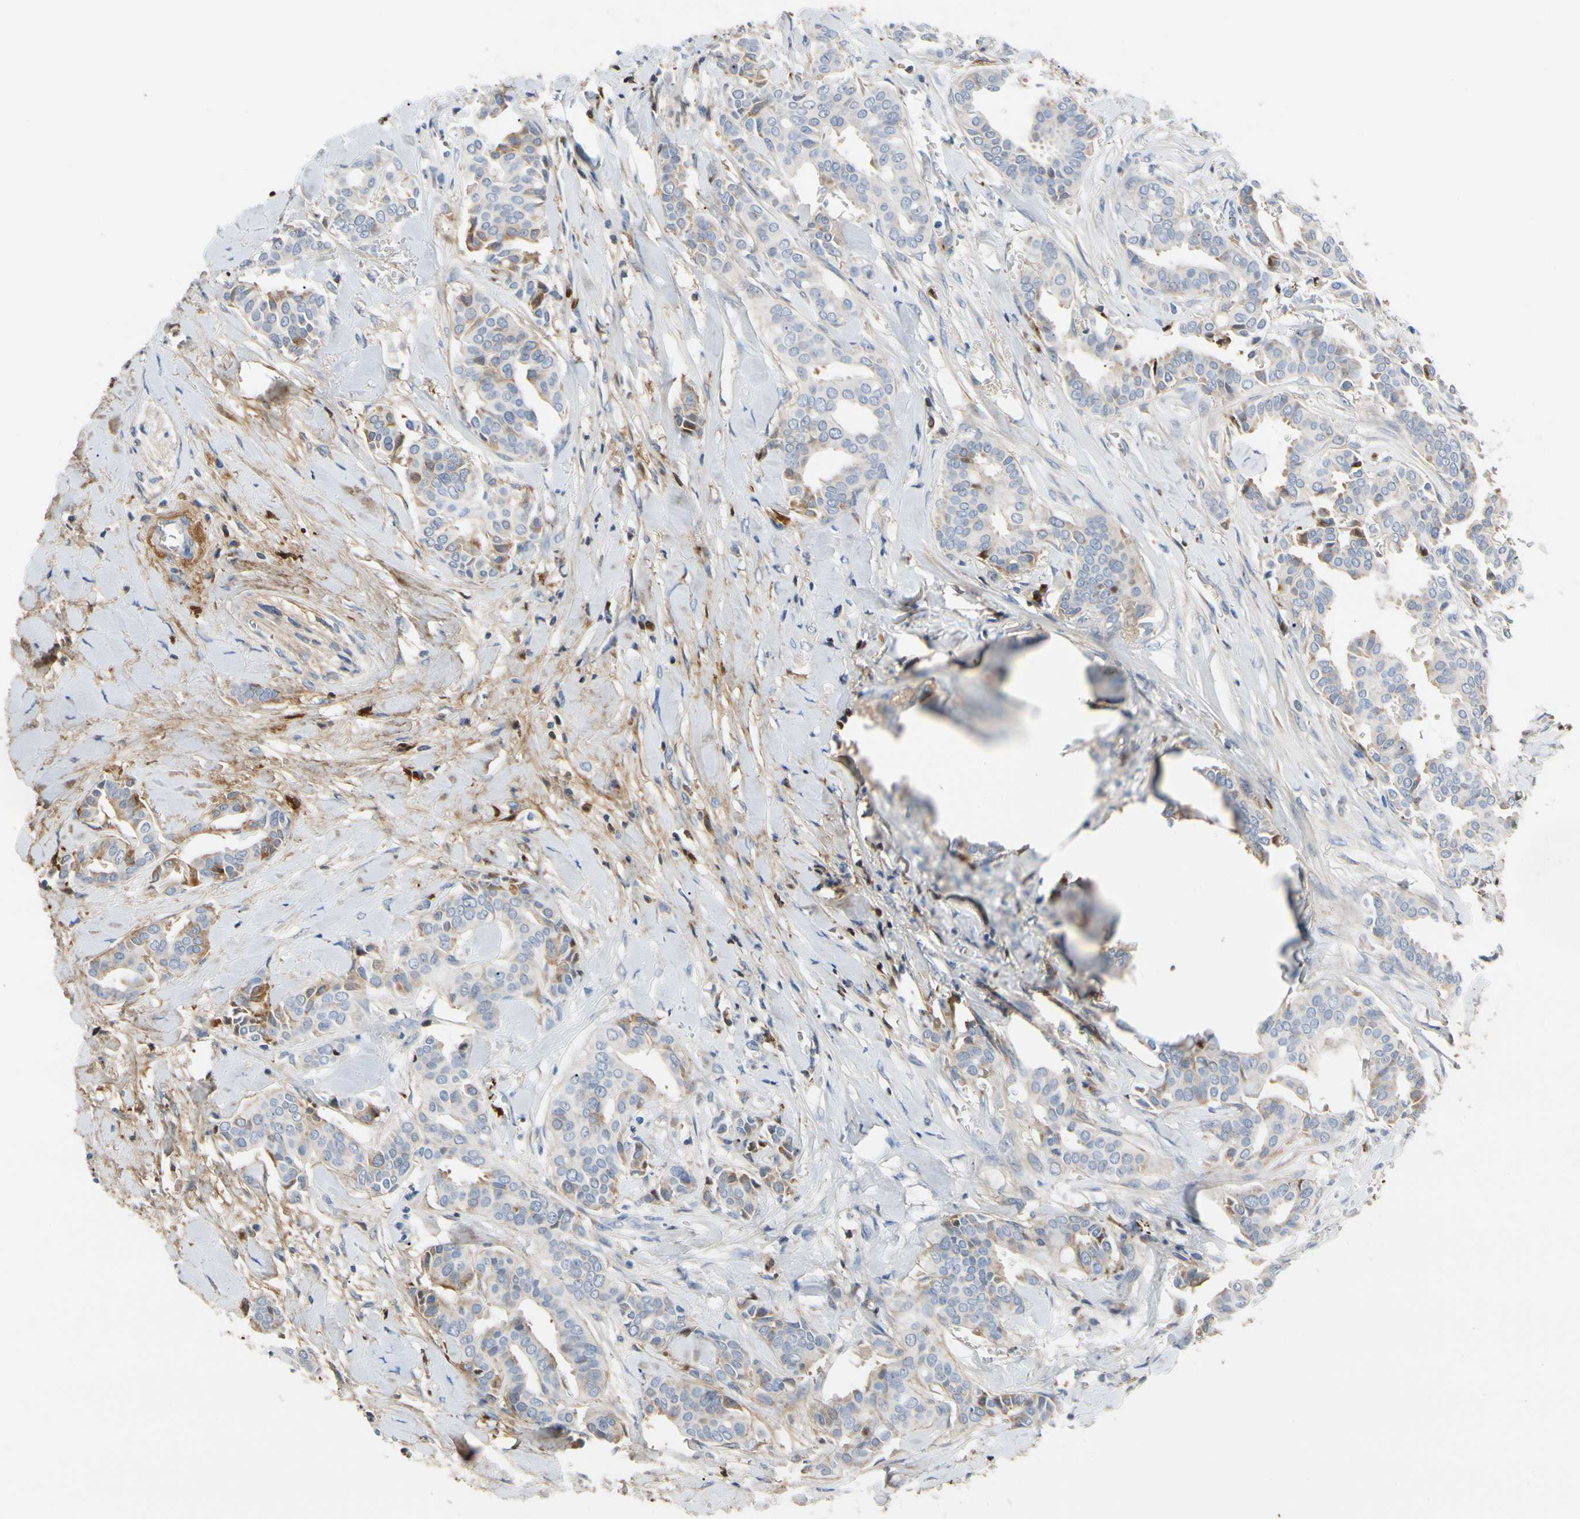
{"staining": {"intensity": "weak", "quantity": "<25%", "location": "cytoplasmic/membranous"}, "tissue": "head and neck cancer", "cell_type": "Tumor cells", "image_type": "cancer", "snomed": [{"axis": "morphology", "description": "Adenocarcinoma, NOS"}, {"axis": "topography", "description": "Salivary gland"}, {"axis": "topography", "description": "Head-Neck"}], "caption": "High power microscopy micrograph of an IHC photomicrograph of head and neck cancer (adenocarcinoma), revealing no significant positivity in tumor cells.", "gene": "FGB", "patient": {"sex": "female", "age": 59}}